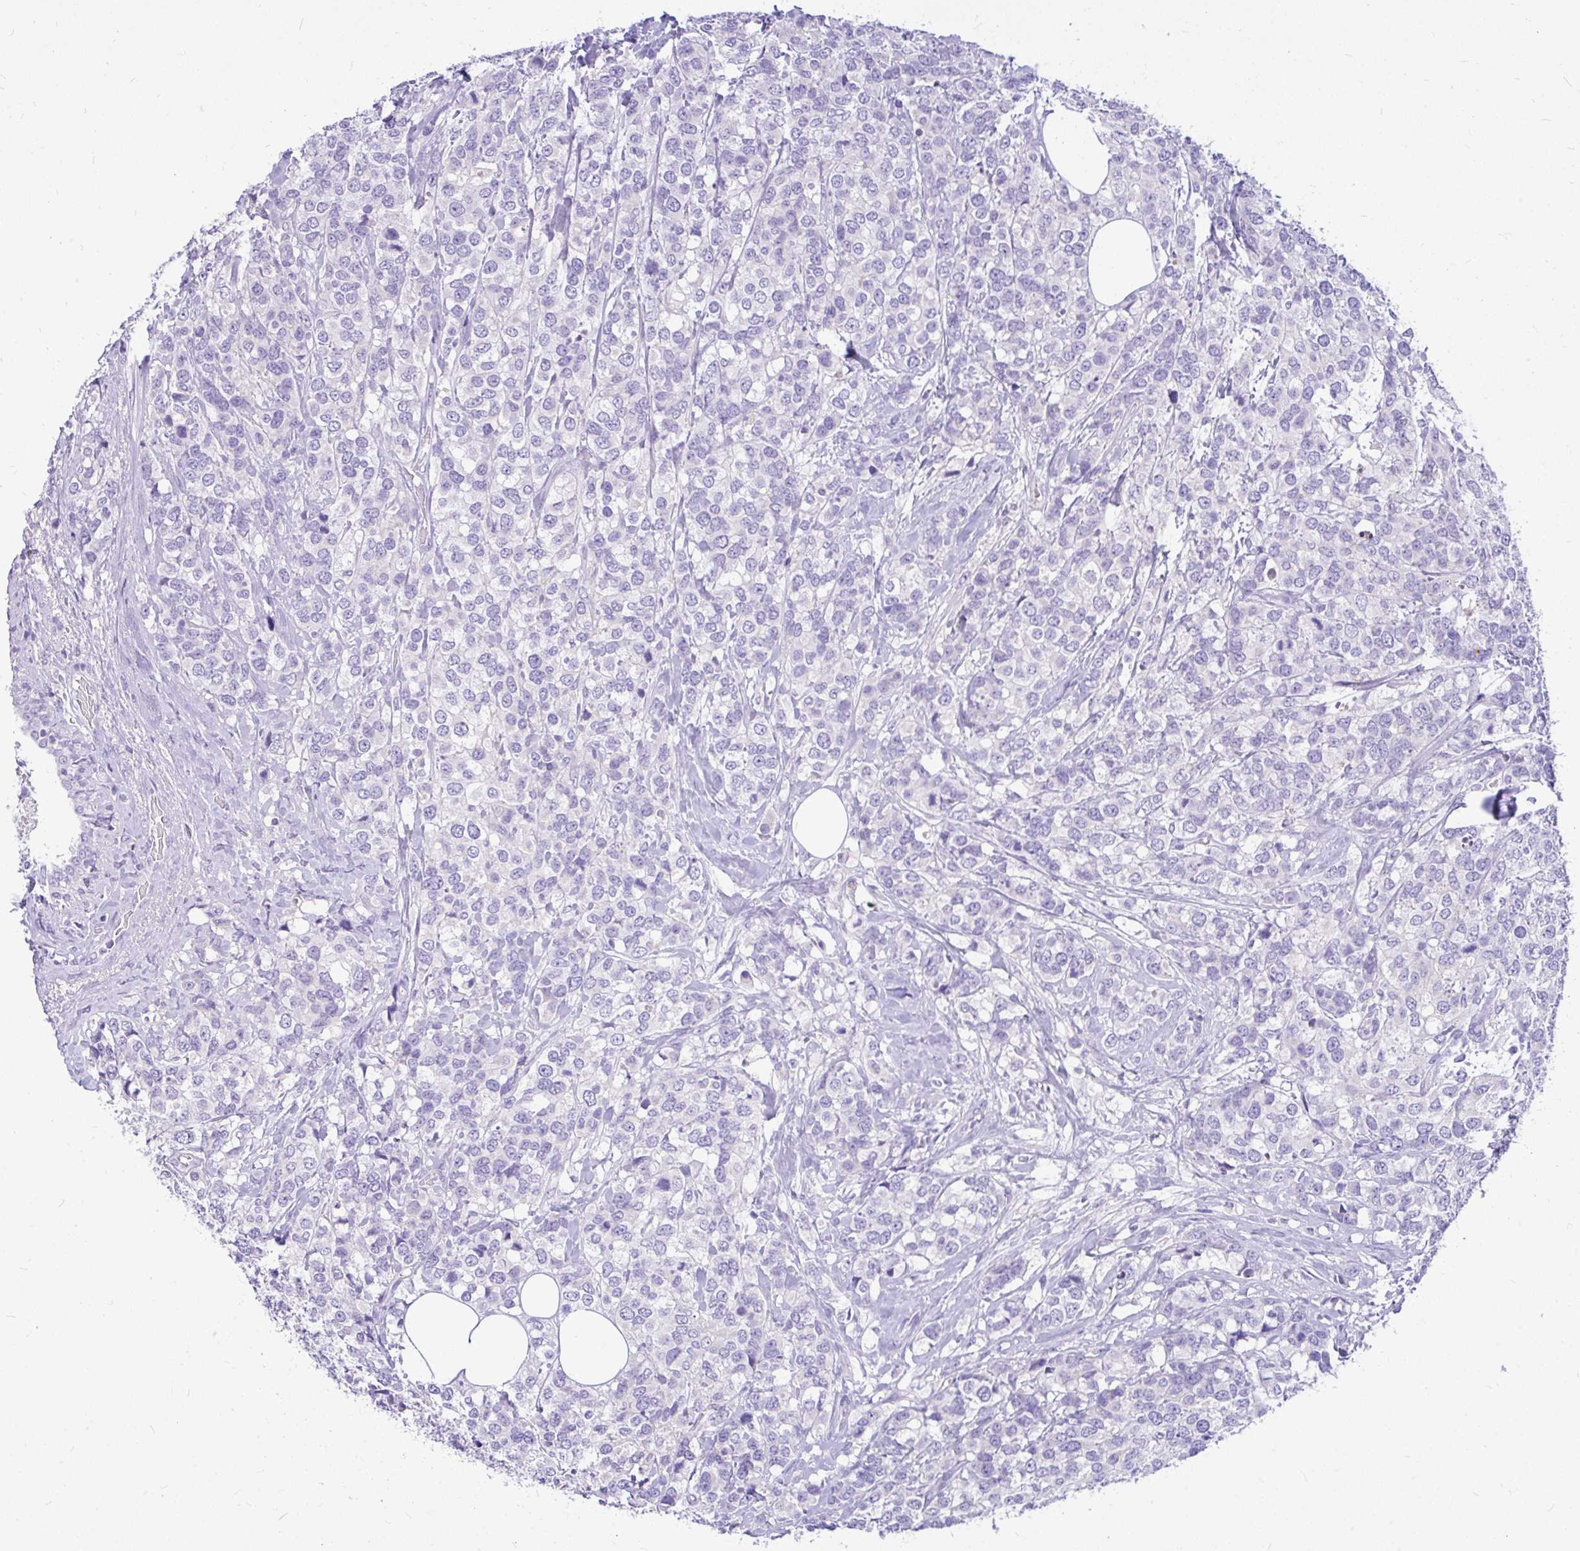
{"staining": {"intensity": "negative", "quantity": "none", "location": "none"}, "tissue": "breast cancer", "cell_type": "Tumor cells", "image_type": "cancer", "snomed": [{"axis": "morphology", "description": "Lobular carcinoma"}, {"axis": "topography", "description": "Breast"}], "caption": "Tumor cells show no significant staining in breast cancer (lobular carcinoma). (Immunohistochemistry (ihc), brightfield microscopy, high magnification).", "gene": "MAP1LC3A", "patient": {"sex": "female", "age": 59}}